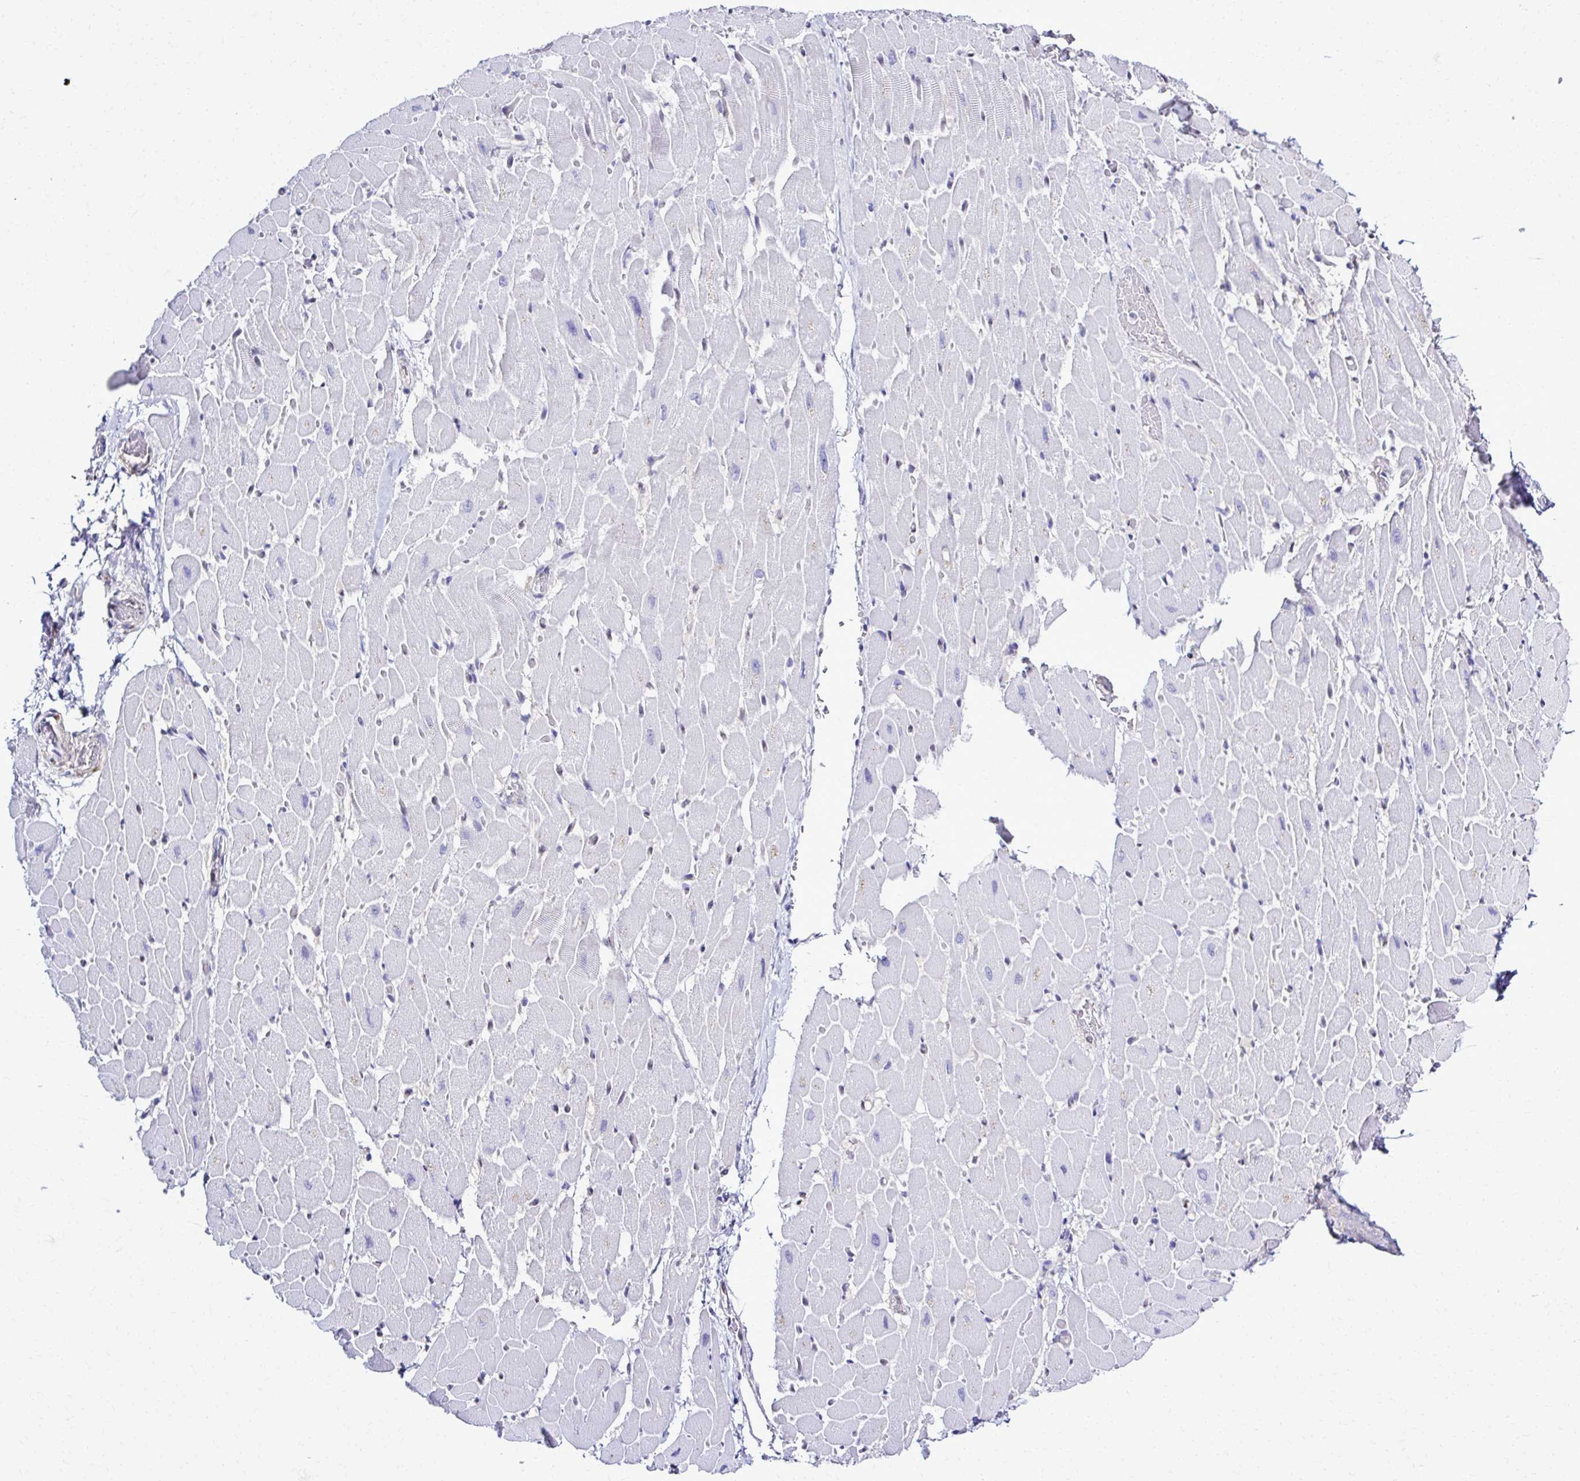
{"staining": {"intensity": "negative", "quantity": "none", "location": "none"}, "tissue": "heart muscle", "cell_type": "Cardiomyocytes", "image_type": "normal", "snomed": [{"axis": "morphology", "description": "Normal tissue, NOS"}, {"axis": "topography", "description": "Heart"}], "caption": "The micrograph exhibits no significant staining in cardiomyocytes of heart muscle.", "gene": "RASL11B", "patient": {"sex": "male", "age": 37}}